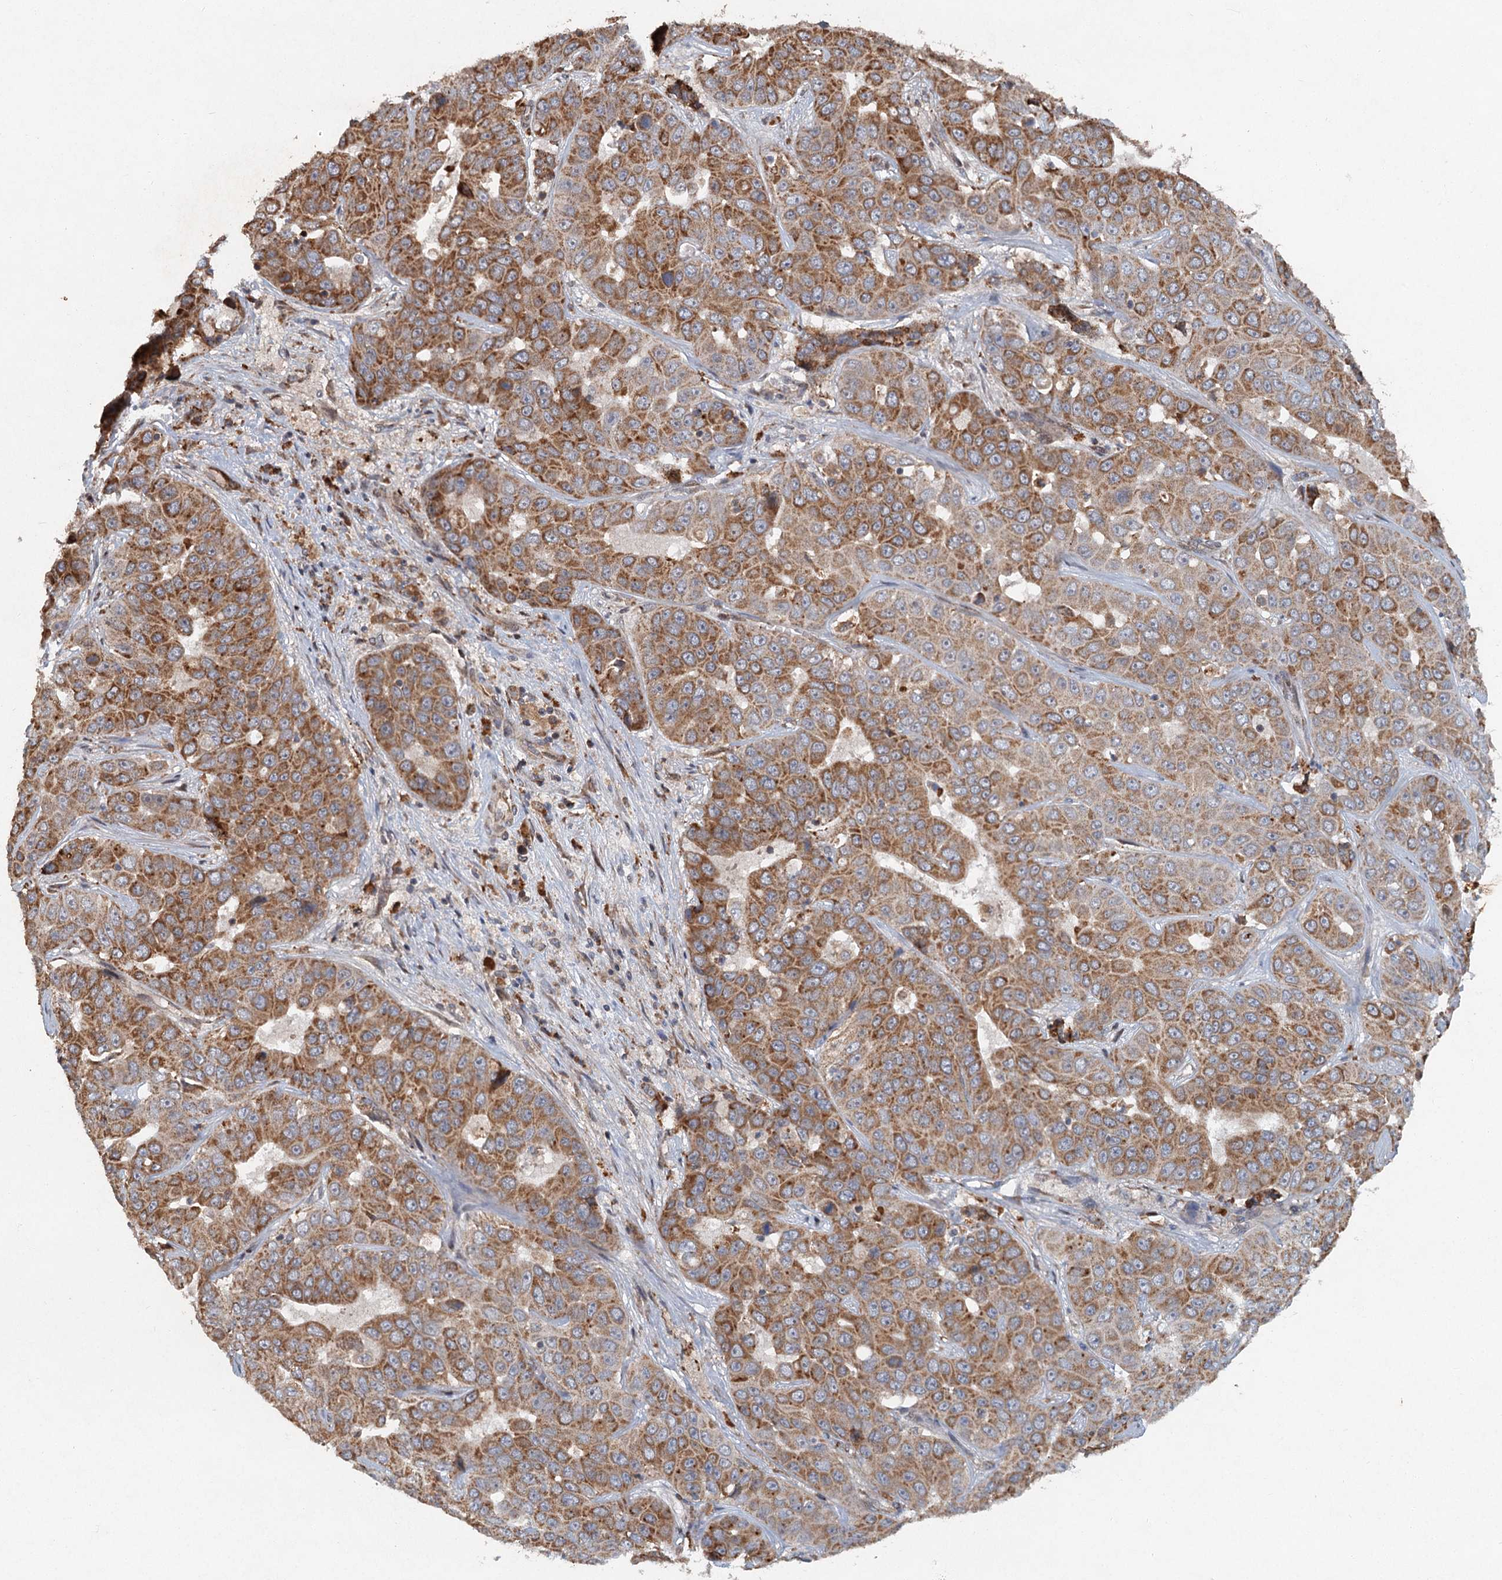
{"staining": {"intensity": "moderate", "quantity": ">75%", "location": "cytoplasmic/membranous"}, "tissue": "liver cancer", "cell_type": "Tumor cells", "image_type": "cancer", "snomed": [{"axis": "morphology", "description": "Cholangiocarcinoma"}, {"axis": "topography", "description": "Liver"}], "caption": "Liver cancer tissue reveals moderate cytoplasmic/membranous expression in approximately >75% of tumor cells, visualized by immunohistochemistry. (DAB (3,3'-diaminobenzidine) IHC, brown staining for protein, blue staining for nuclei).", "gene": "SRPX2", "patient": {"sex": "female", "age": 52}}